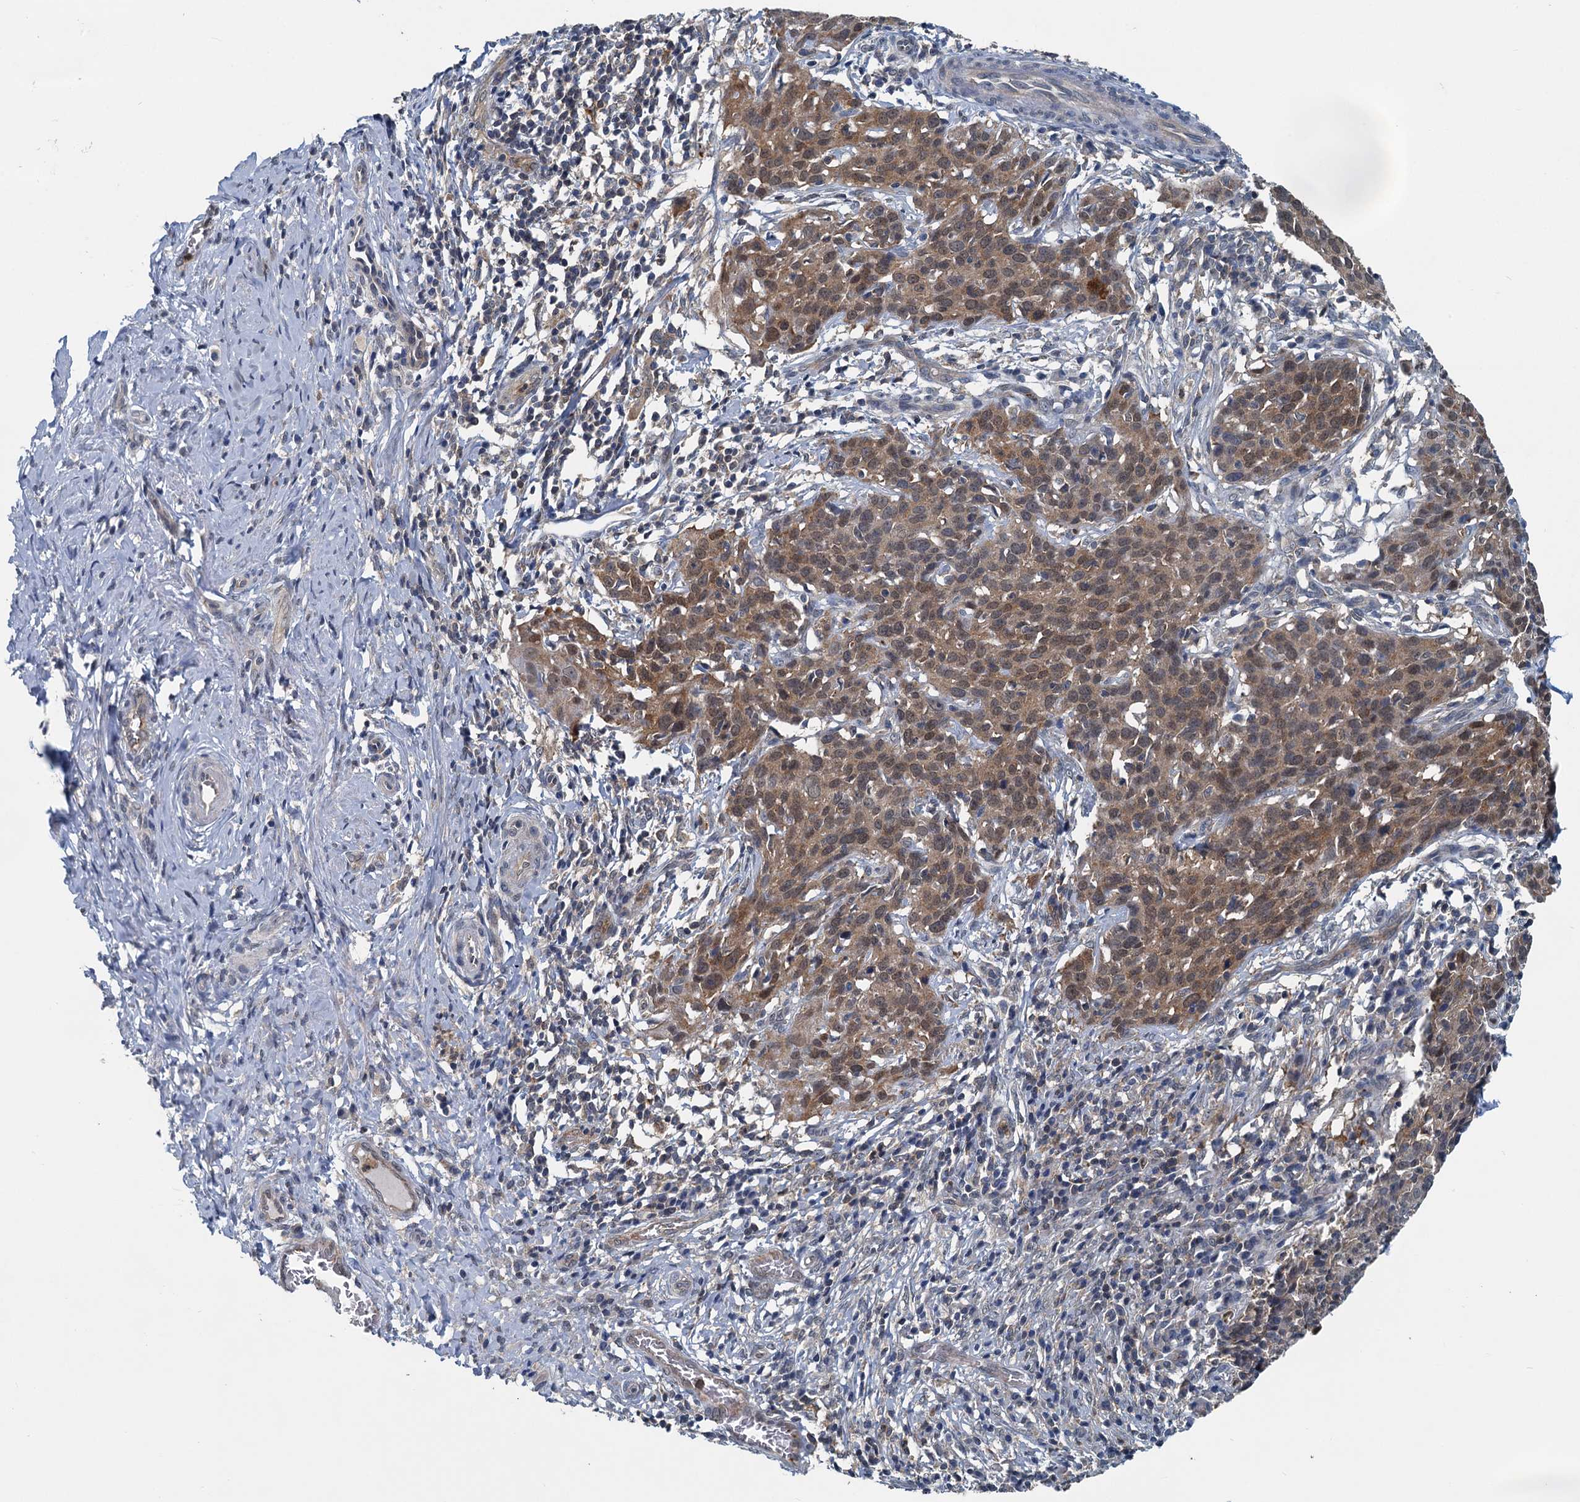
{"staining": {"intensity": "moderate", "quantity": ">75%", "location": "cytoplasmic/membranous,nuclear"}, "tissue": "cervical cancer", "cell_type": "Tumor cells", "image_type": "cancer", "snomed": [{"axis": "morphology", "description": "Squamous cell carcinoma, NOS"}, {"axis": "topography", "description": "Cervix"}], "caption": "This is a photomicrograph of immunohistochemistry (IHC) staining of cervical squamous cell carcinoma, which shows moderate staining in the cytoplasmic/membranous and nuclear of tumor cells.", "gene": "GCLM", "patient": {"sex": "female", "age": 50}}